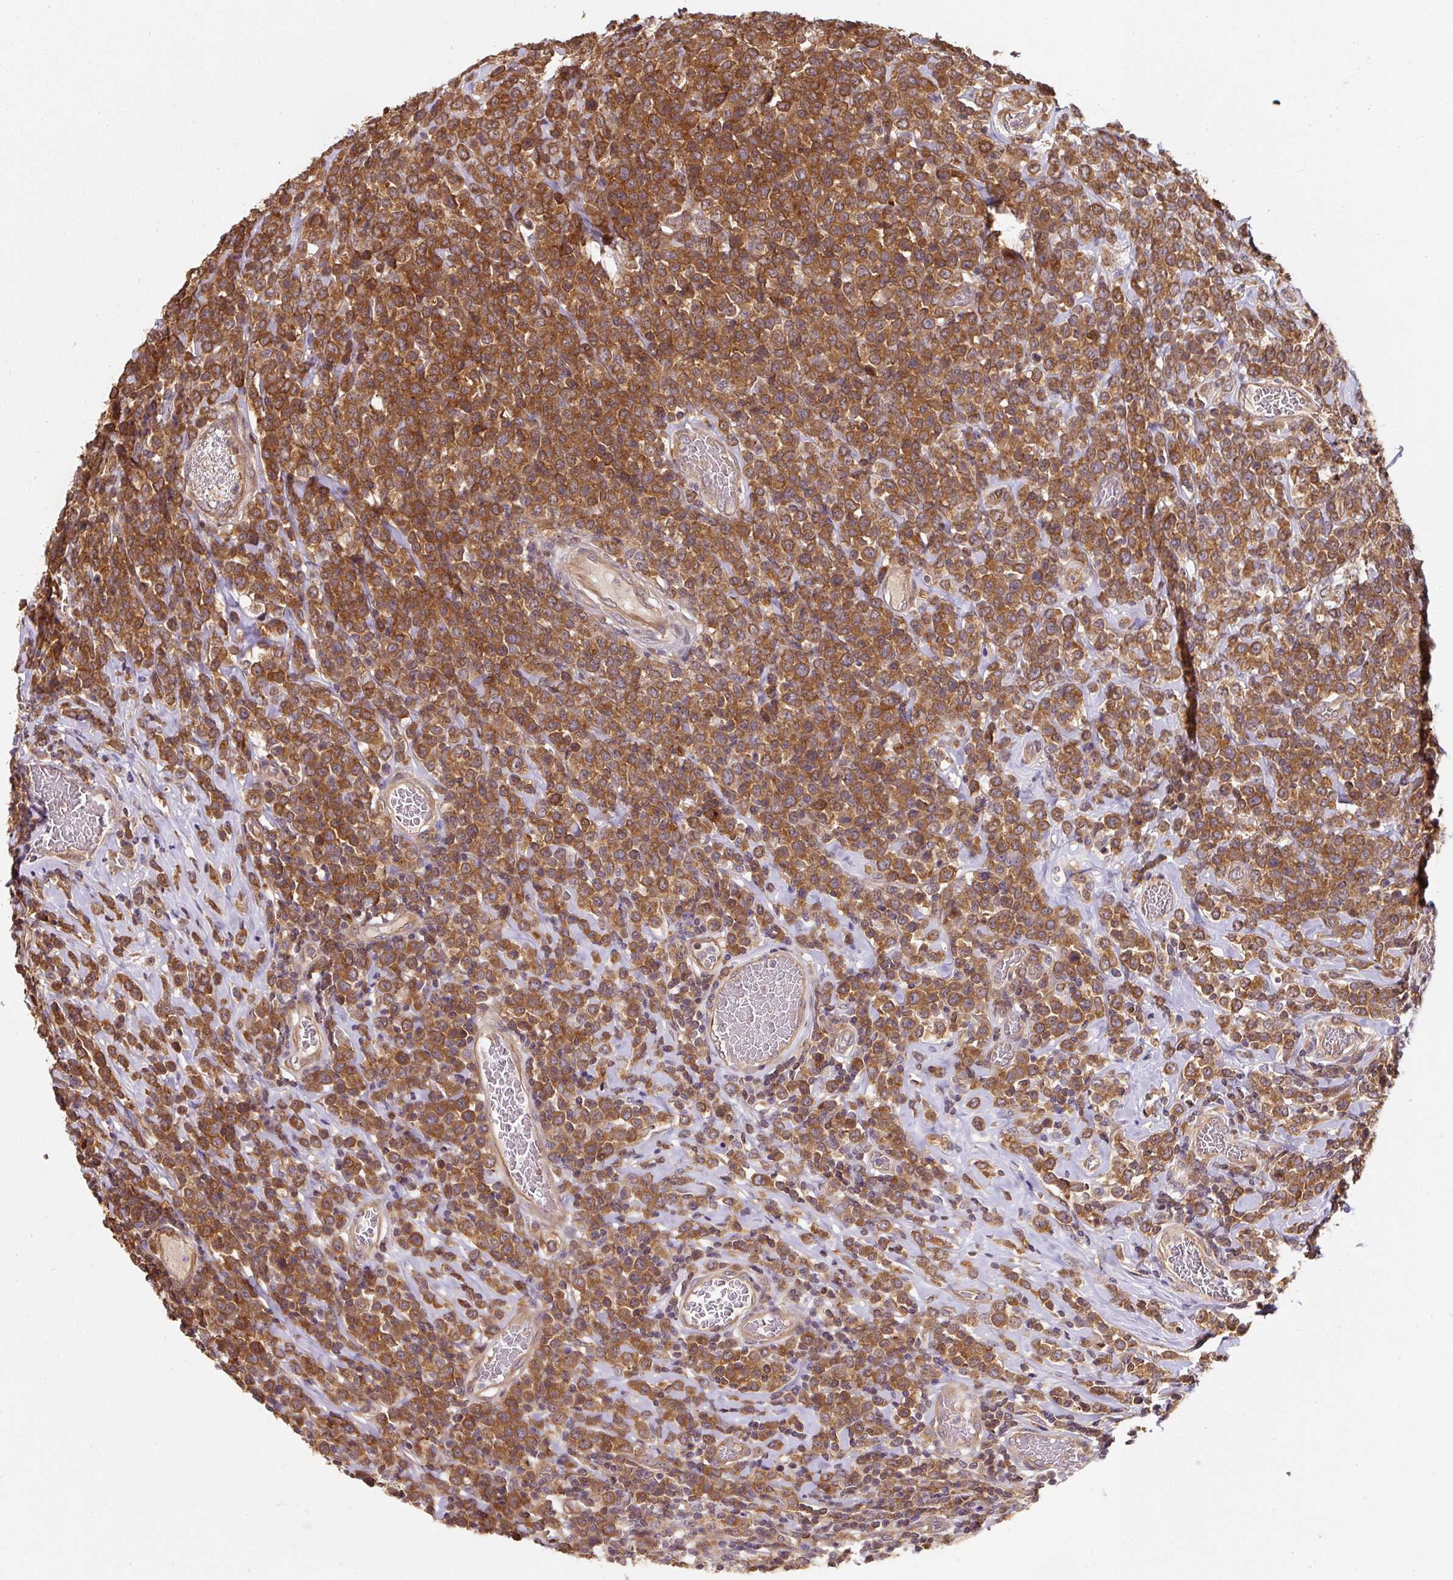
{"staining": {"intensity": "strong", "quantity": ">75%", "location": "cytoplasmic/membranous"}, "tissue": "lymphoma", "cell_type": "Tumor cells", "image_type": "cancer", "snomed": [{"axis": "morphology", "description": "Malignant lymphoma, non-Hodgkin's type, High grade"}, {"axis": "topography", "description": "Soft tissue"}], "caption": "Immunohistochemistry histopathology image of neoplastic tissue: human lymphoma stained using immunohistochemistry shows high levels of strong protein expression localized specifically in the cytoplasmic/membranous of tumor cells, appearing as a cytoplasmic/membranous brown color.", "gene": "ST13", "patient": {"sex": "female", "age": 56}}